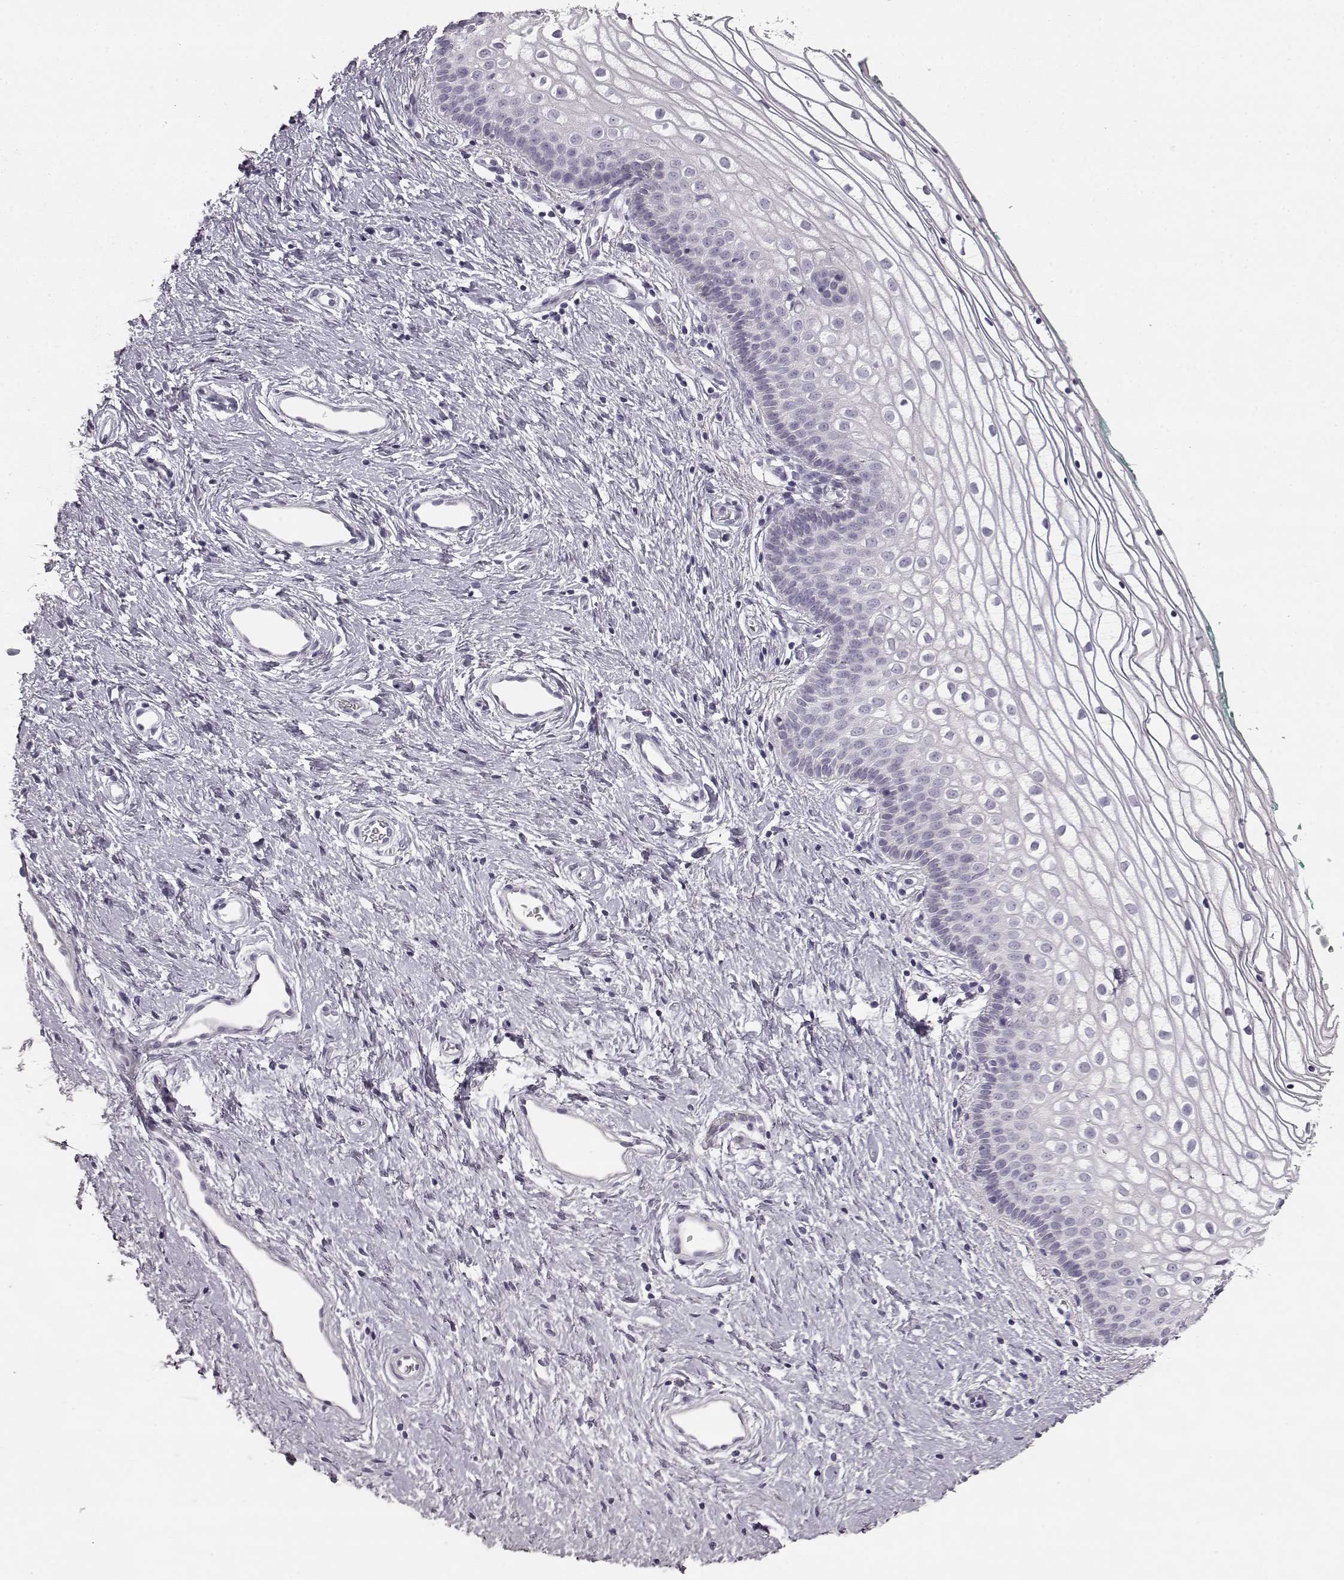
{"staining": {"intensity": "negative", "quantity": "none", "location": "none"}, "tissue": "vagina", "cell_type": "Squamous epithelial cells", "image_type": "normal", "snomed": [{"axis": "morphology", "description": "Normal tissue, NOS"}, {"axis": "topography", "description": "Vagina"}], "caption": "The IHC histopathology image has no significant expression in squamous epithelial cells of vagina.", "gene": "KIAA0319", "patient": {"sex": "female", "age": 36}}